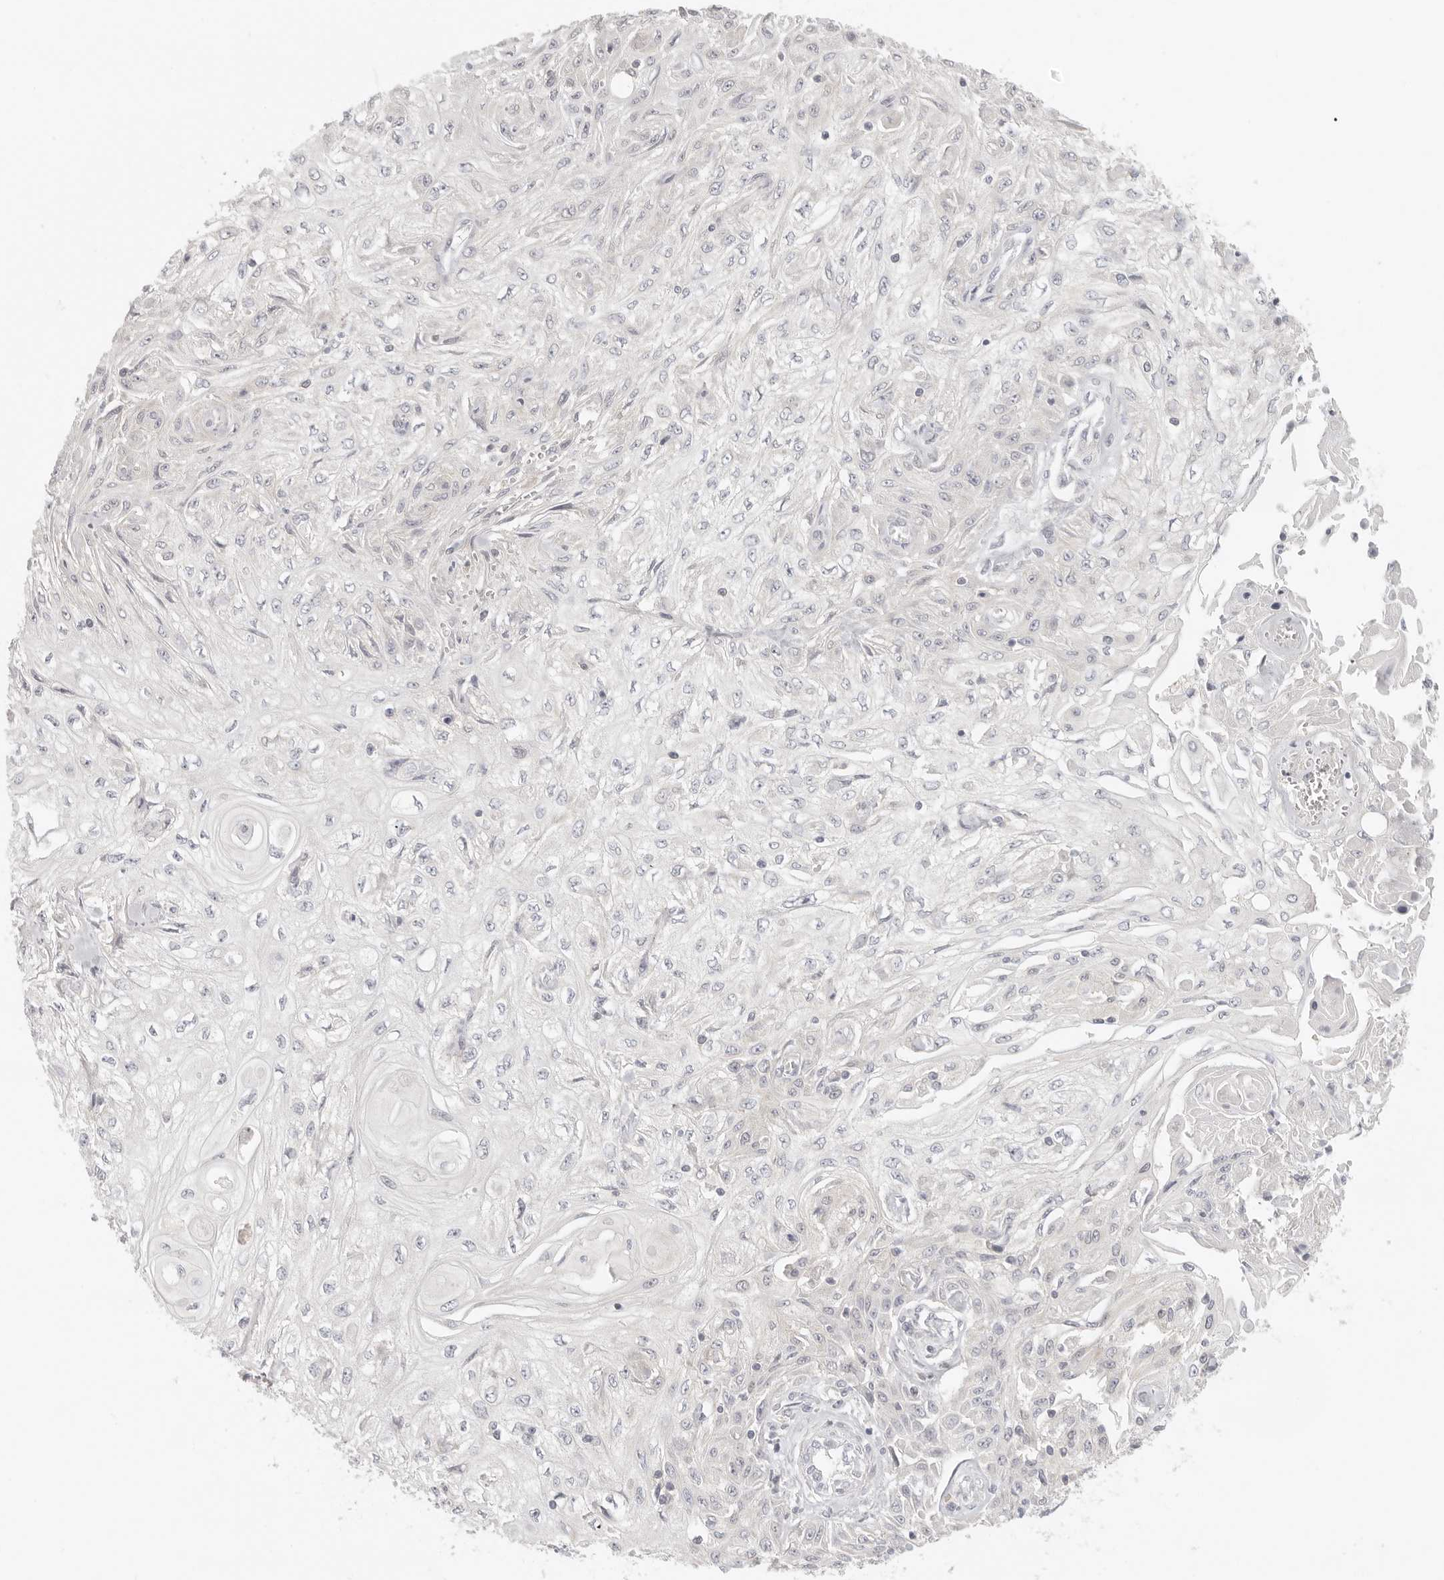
{"staining": {"intensity": "negative", "quantity": "none", "location": "none"}, "tissue": "skin cancer", "cell_type": "Tumor cells", "image_type": "cancer", "snomed": [{"axis": "morphology", "description": "Squamous cell carcinoma, NOS"}, {"axis": "morphology", "description": "Squamous cell carcinoma, metastatic, NOS"}, {"axis": "topography", "description": "Skin"}, {"axis": "topography", "description": "Lymph node"}], "caption": "Immunohistochemistry histopathology image of neoplastic tissue: human skin metastatic squamous cell carcinoma stained with DAB (3,3'-diaminobenzidine) demonstrates no significant protein positivity in tumor cells.", "gene": "AHDC1", "patient": {"sex": "male", "age": 75}}